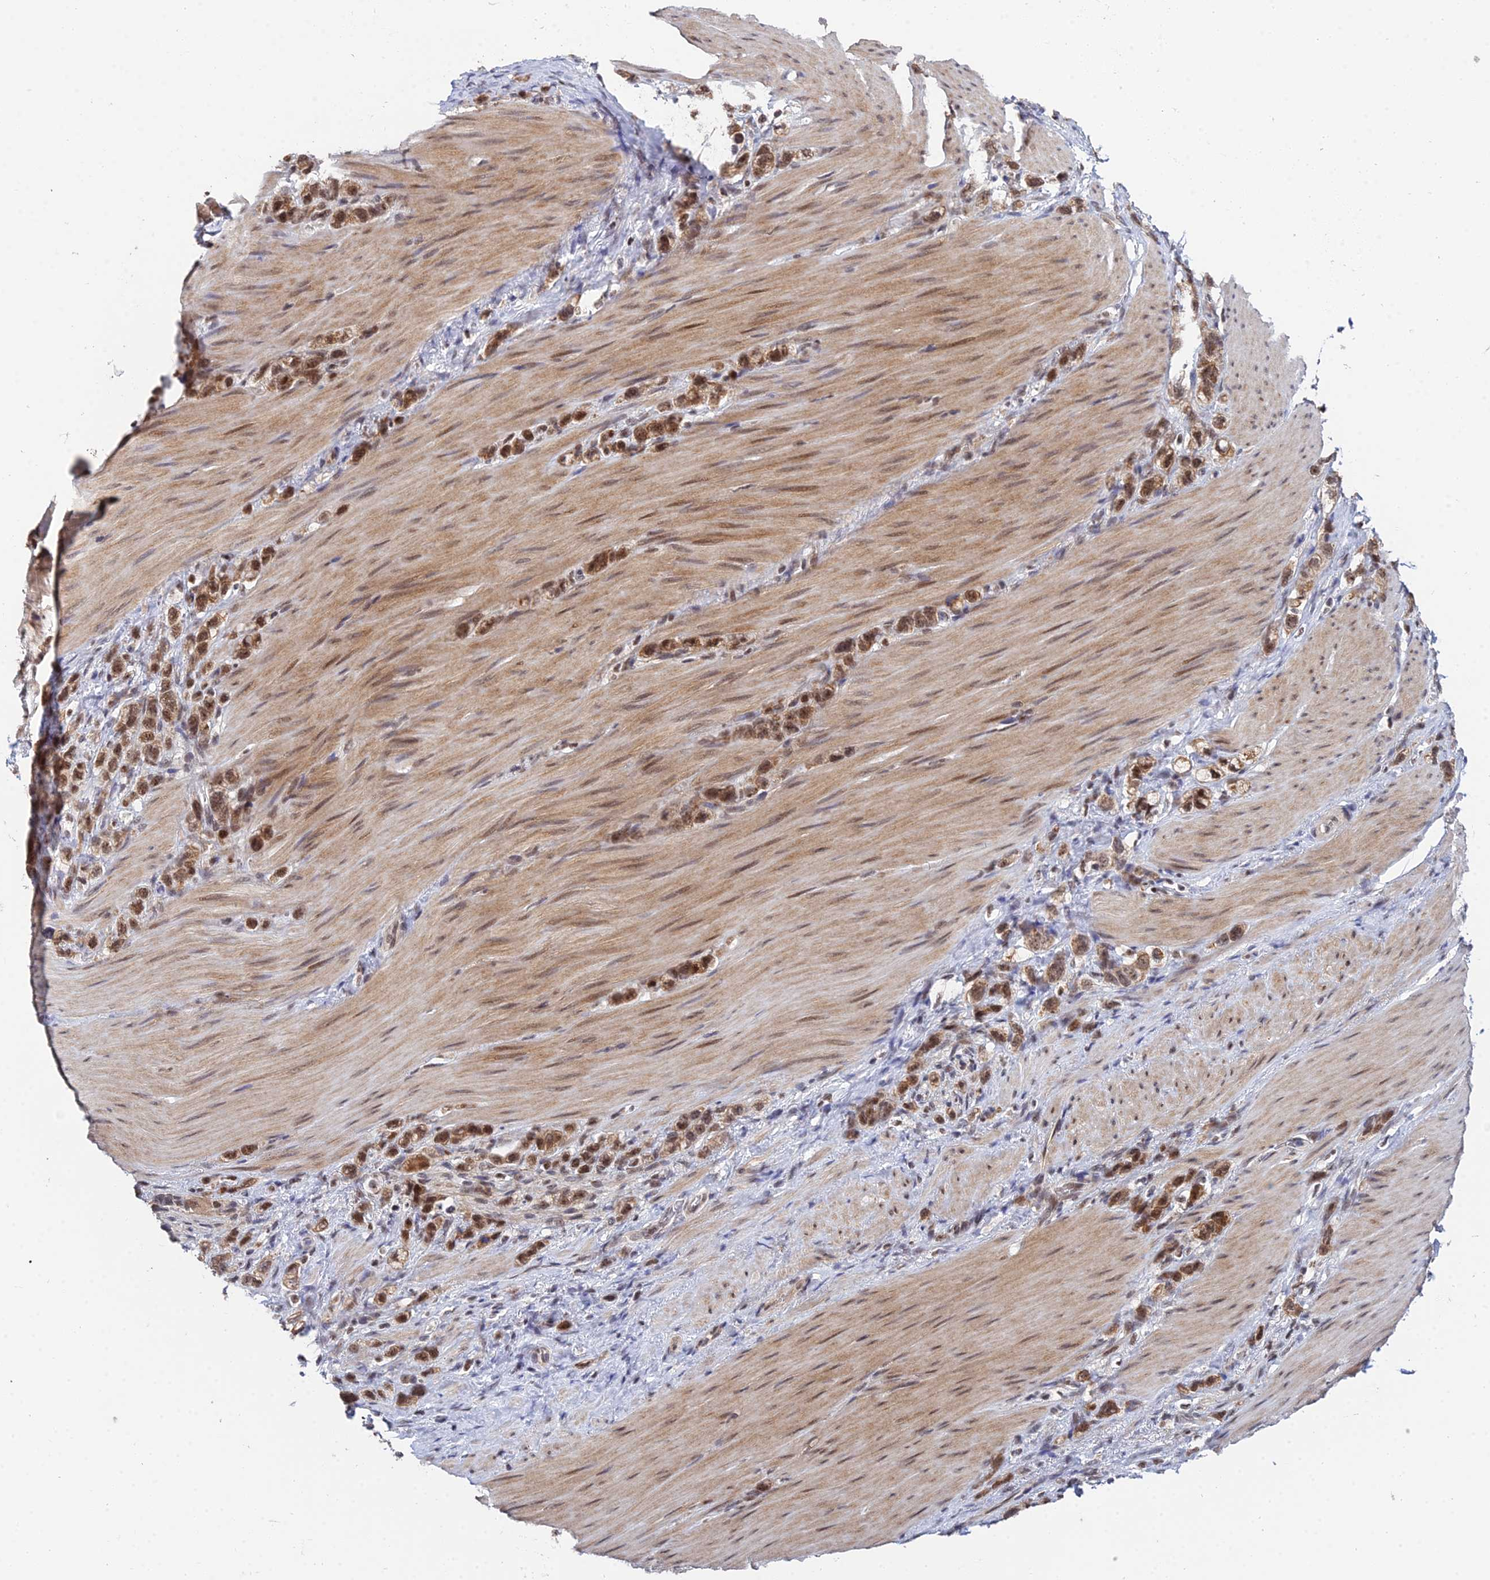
{"staining": {"intensity": "moderate", "quantity": ">75%", "location": "cytoplasmic/membranous,nuclear"}, "tissue": "stomach cancer", "cell_type": "Tumor cells", "image_type": "cancer", "snomed": [{"axis": "morphology", "description": "Adenocarcinoma, NOS"}, {"axis": "topography", "description": "Stomach"}], "caption": "Immunohistochemistry (IHC) of human stomach cancer (adenocarcinoma) shows medium levels of moderate cytoplasmic/membranous and nuclear expression in about >75% of tumor cells. Nuclei are stained in blue.", "gene": "ERCC5", "patient": {"sex": "female", "age": 65}}